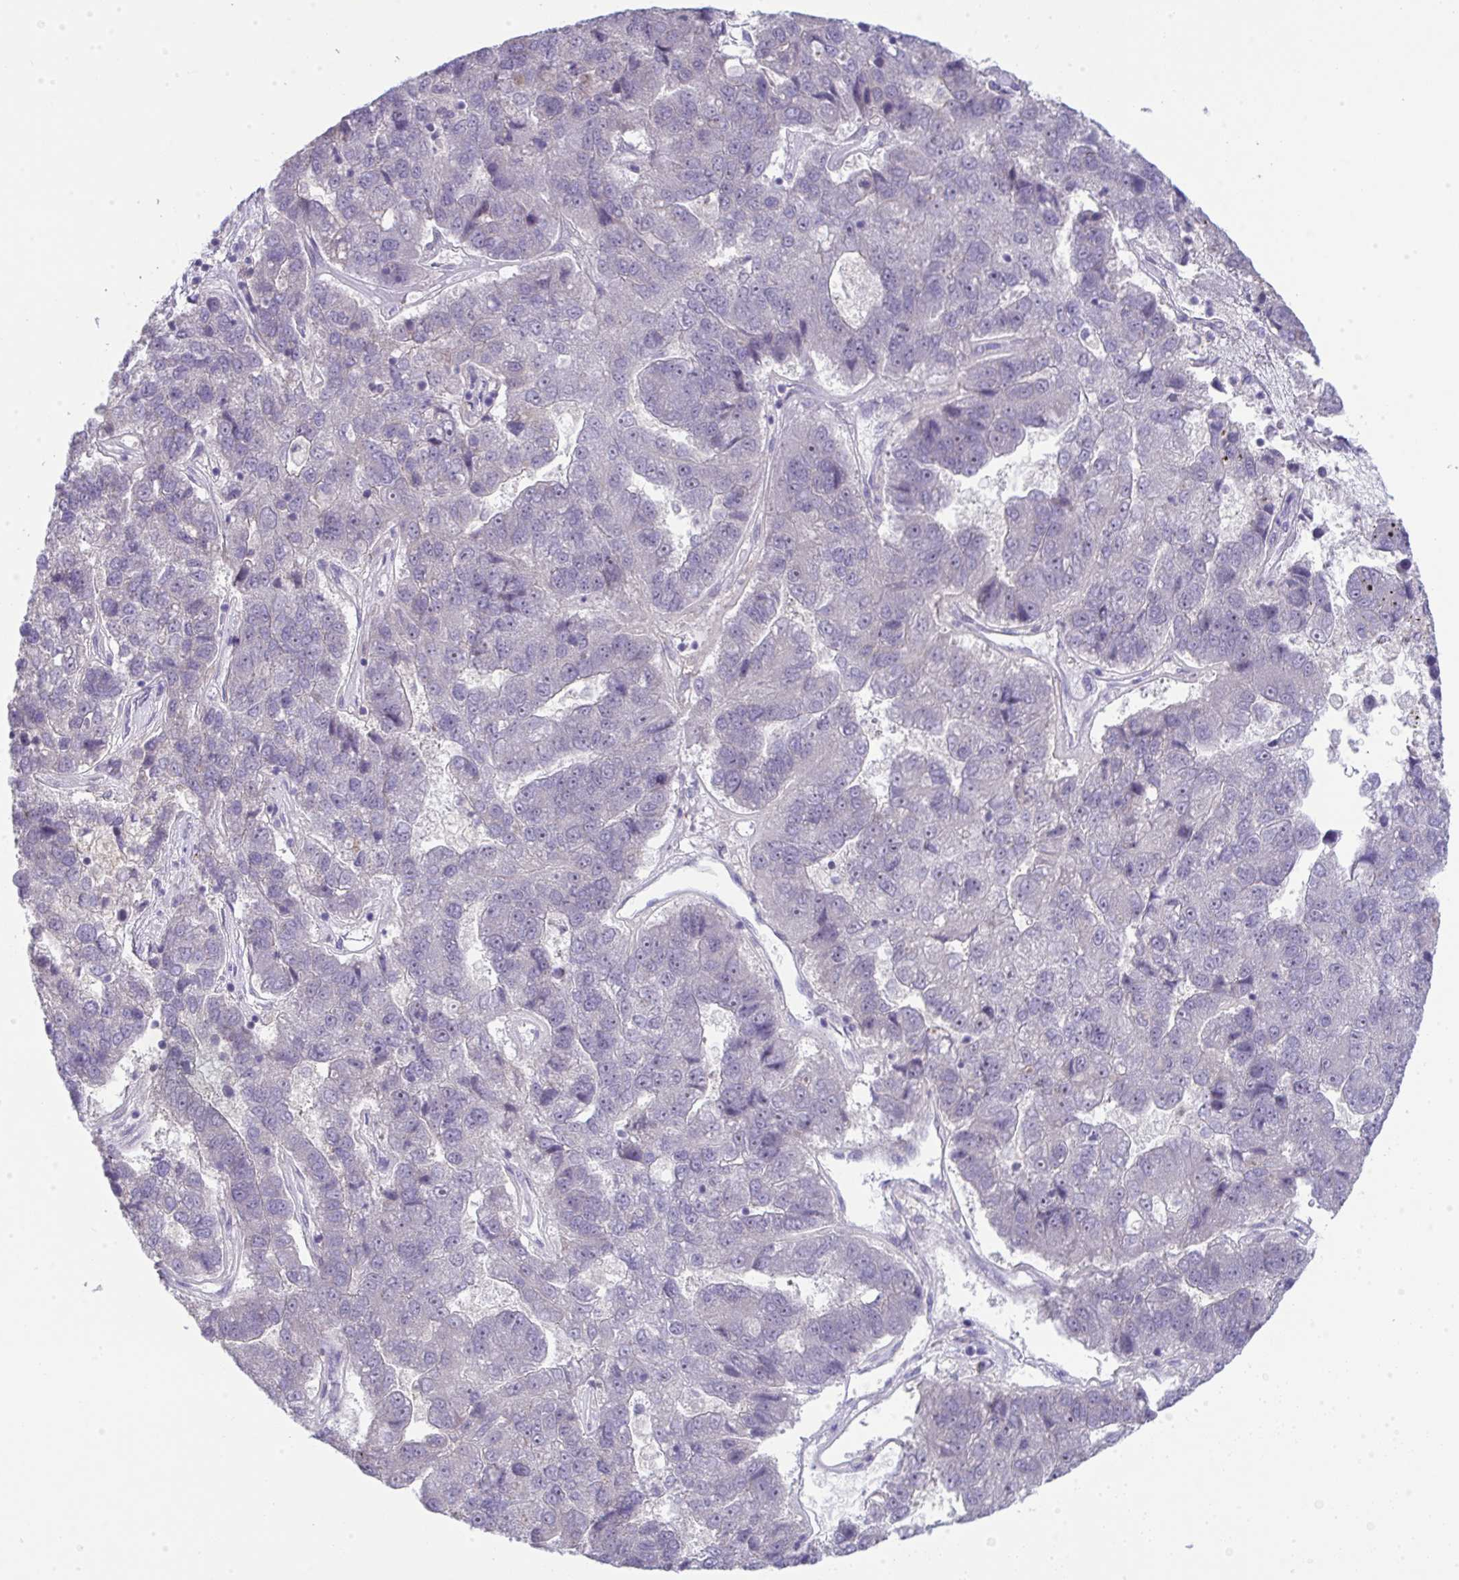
{"staining": {"intensity": "negative", "quantity": "none", "location": "none"}, "tissue": "pancreatic cancer", "cell_type": "Tumor cells", "image_type": "cancer", "snomed": [{"axis": "morphology", "description": "Adenocarcinoma, NOS"}, {"axis": "topography", "description": "Pancreas"}], "caption": "Immunohistochemical staining of pancreatic cancer (adenocarcinoma) shows no significant positivity in tumor cells. (DAB (3,3'-diaminobenzidine) immunohistochemistry with hematoxylin counter stain).", "gene": "GALNT16", "patient": {"sex": "female", "age": 61}}